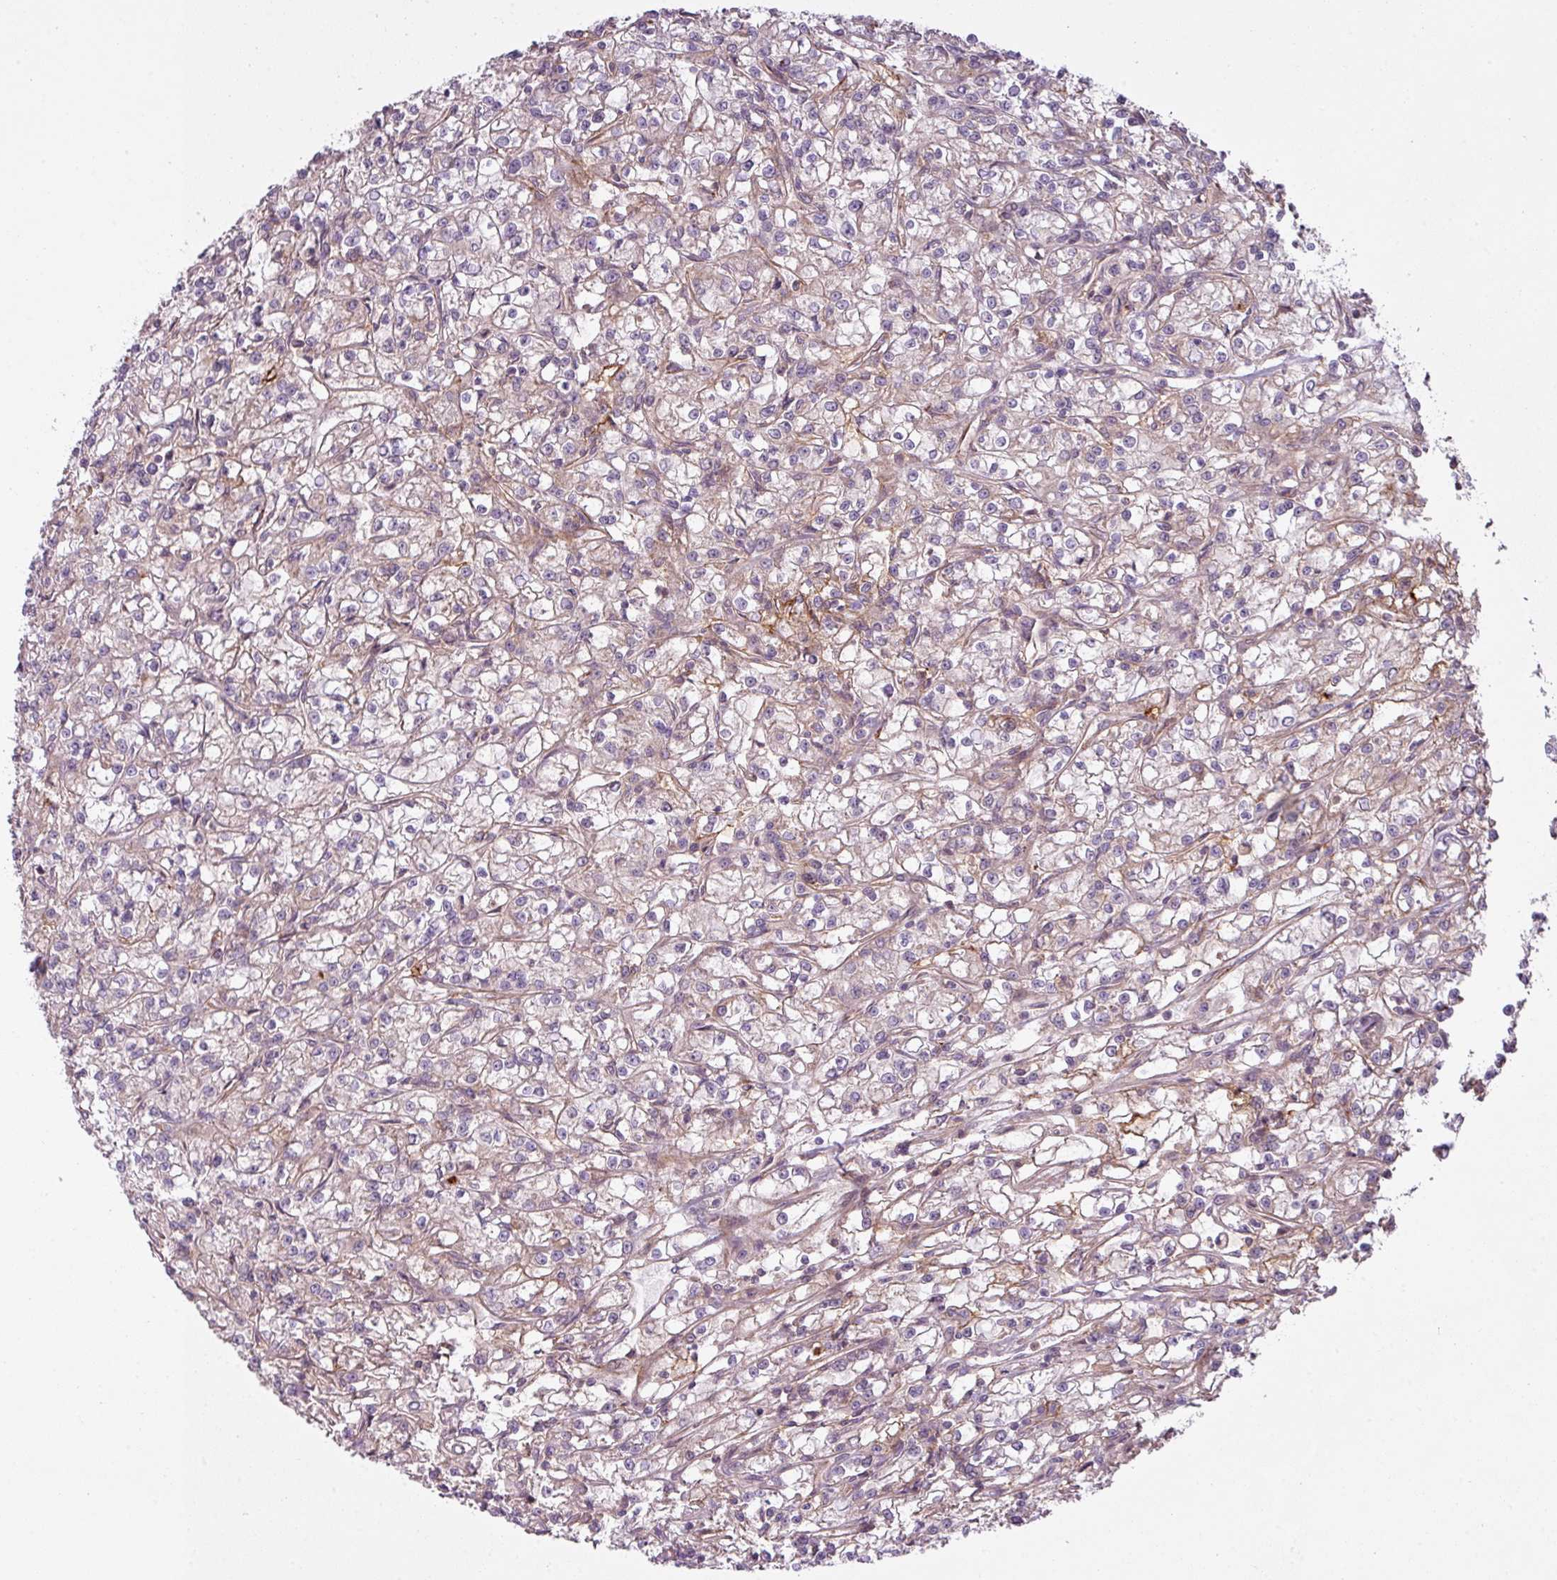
{"staining": {"intensity": "negative", "quantity": "none", "location": "none"}, "tissue": "renal cancer", "cell_type": "Tumor cells", "image_type": "cancer", "snomed": [{"axis": "morphology", "description": "Adenocarcinoma, NOS"}, {"axis": "topography", "description": "Kidney"}], "caption": "A micrograph of renal adenocarcinoma stained for a protein shows no brown staining in tumor cells.", "gene": "ZC2HC1C", "patient": {"sex": "female", "age": 59}}